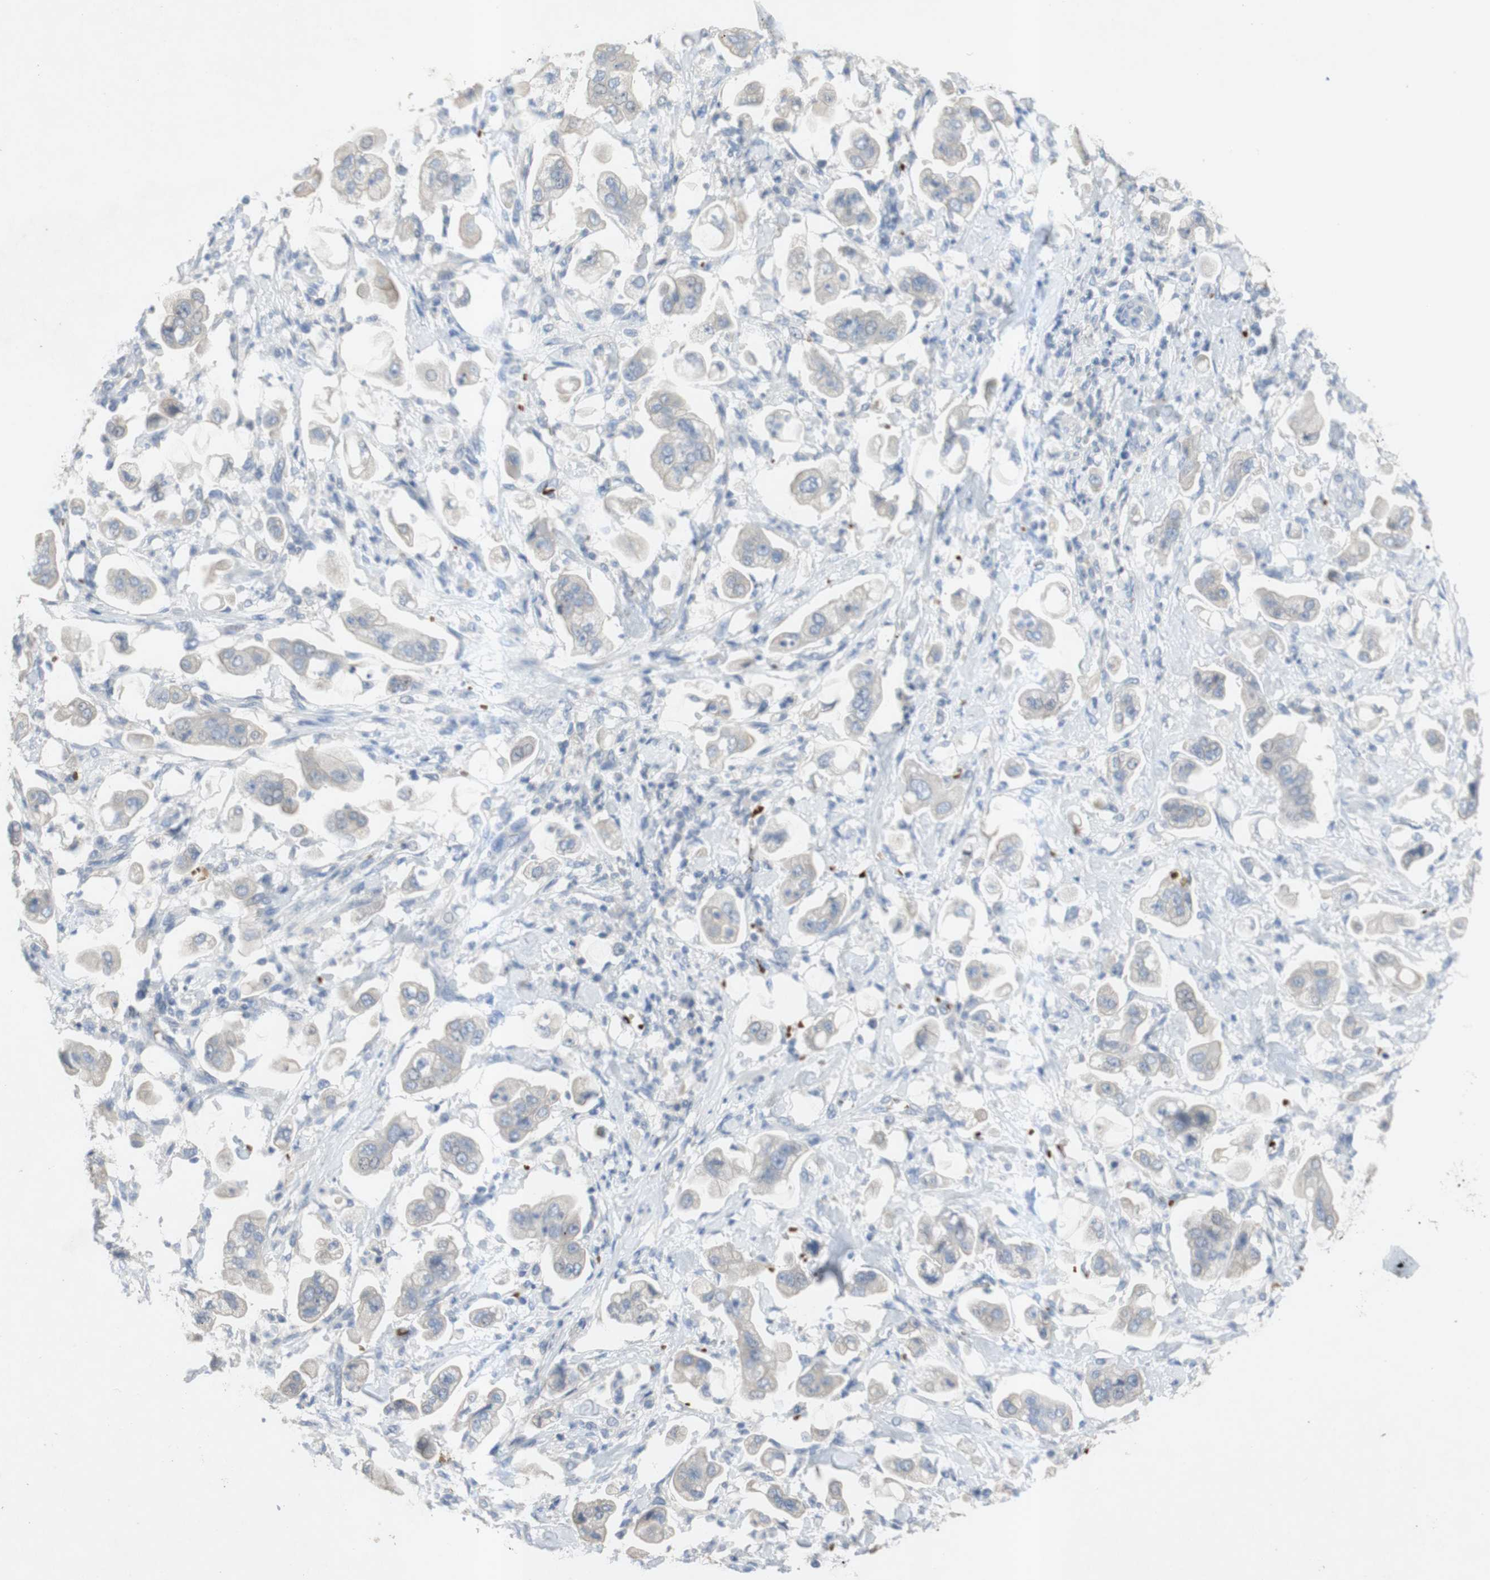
{"staining": {"intensity": "negative", "quantity": "none", "location": "none"}, "tissue": "stomach cancer", "cell_type": "Tumor cells", "image_type": "cancer", "snomed": [{"axis": "morphology", "description": "Adenocarcinoma, NOS"}, {"axis": "topography", "description": "Stomach"}], "caption": "Protein analysis of stomach adenocarcinoma demonstrates no significant positivity in tumor cells.", "gene": "EPO", "patient": {"sex": "male", "age": 62}}